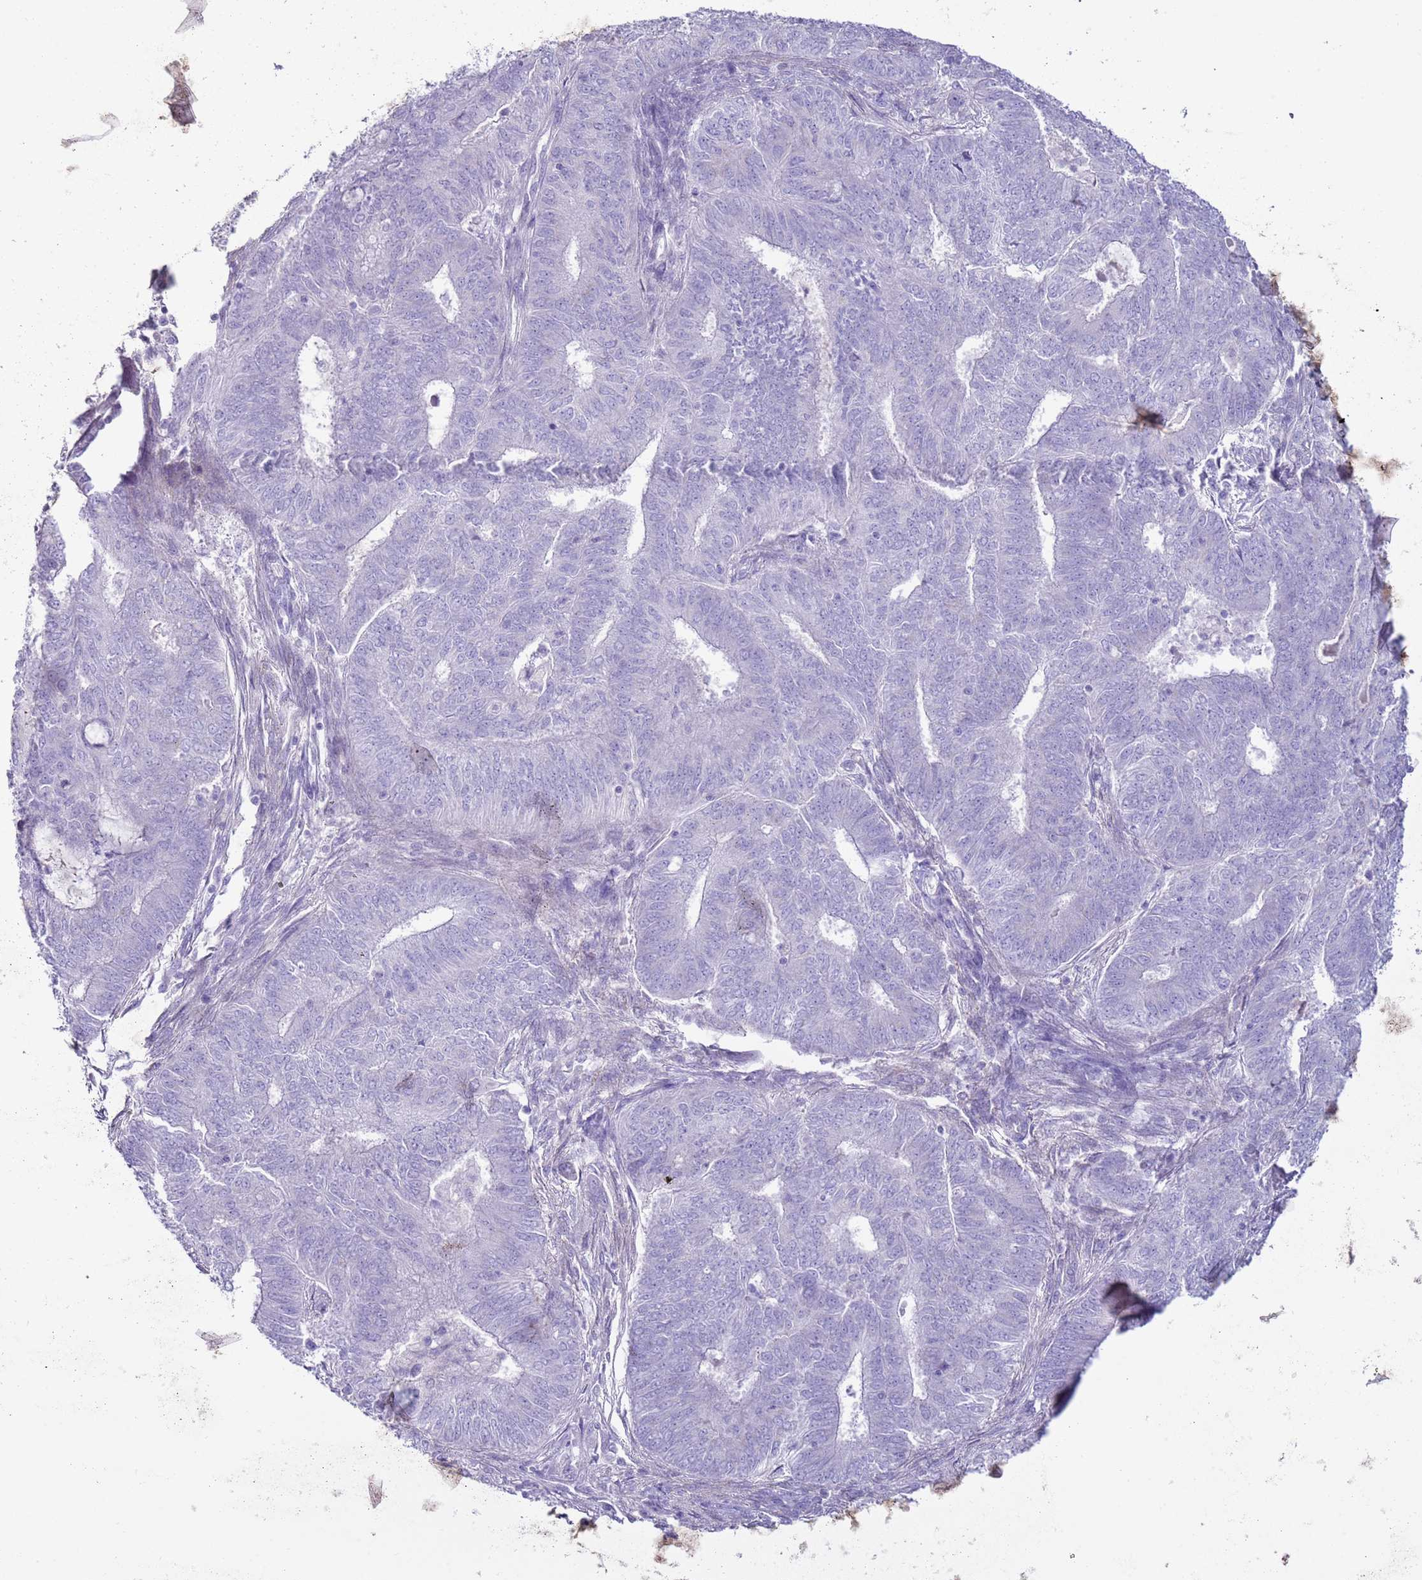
{"staining": {"intensity": "negative", "quantity": "none", "location": "none"}, "tissue": "endometrial cancer", "cell_type": "Tumor cells", "image_type": "cancer", "snomed": [{"axis": "morphology", "description": "Adenocarcinoma, NOS"}, {"axis": "topography", "description": "Endometrium"}], "caption": "Immunohistochemical staining of endometrial cancer (adenocarcinoma) exhibits no significant expression in tumor cells.", "gene": "NPAP1", "patient": {"sex": "female", "age": 62}}